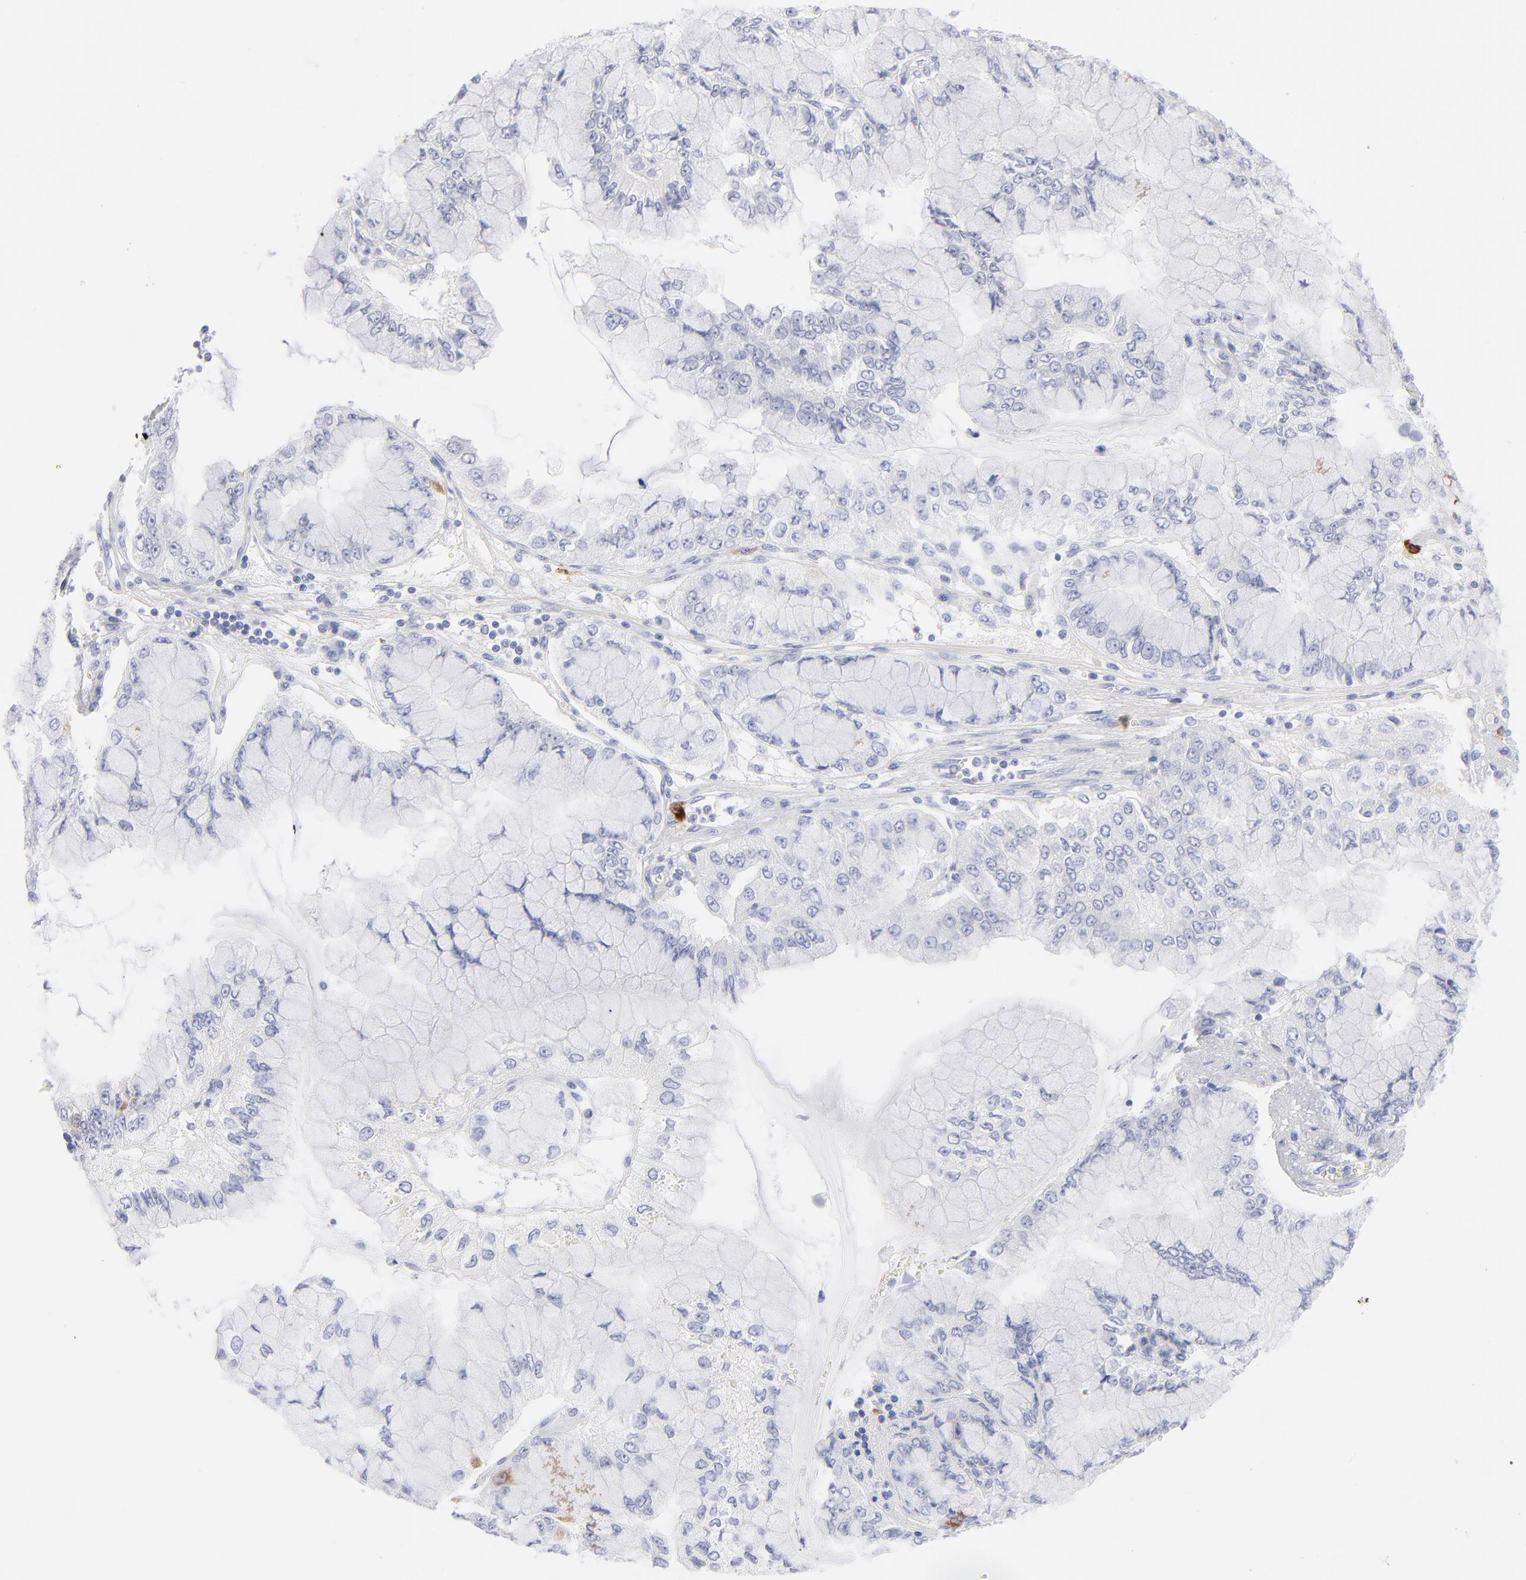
{"staining": {"intensity": "strong", "quantity": "<25%", "location": "cytoplasmic/membranous"}, "tissue": "liver cancer", "cell_type": "Tumor cells", "image_type": "cancer", "snomed": [{"axis": "morphology", "description": "Cholangiocarcinoma"}, {"axis": "topography", "description": "Liver"}], "caption": "This is an image of immunohistochemistry (IHC) staining of liver cholangiocarcinoma, which shows strong positivity in the cytoplasmic/membranous of tumor cells.", "gene": "CCNB1", "patient": {"sex": "female", "age": 79}}